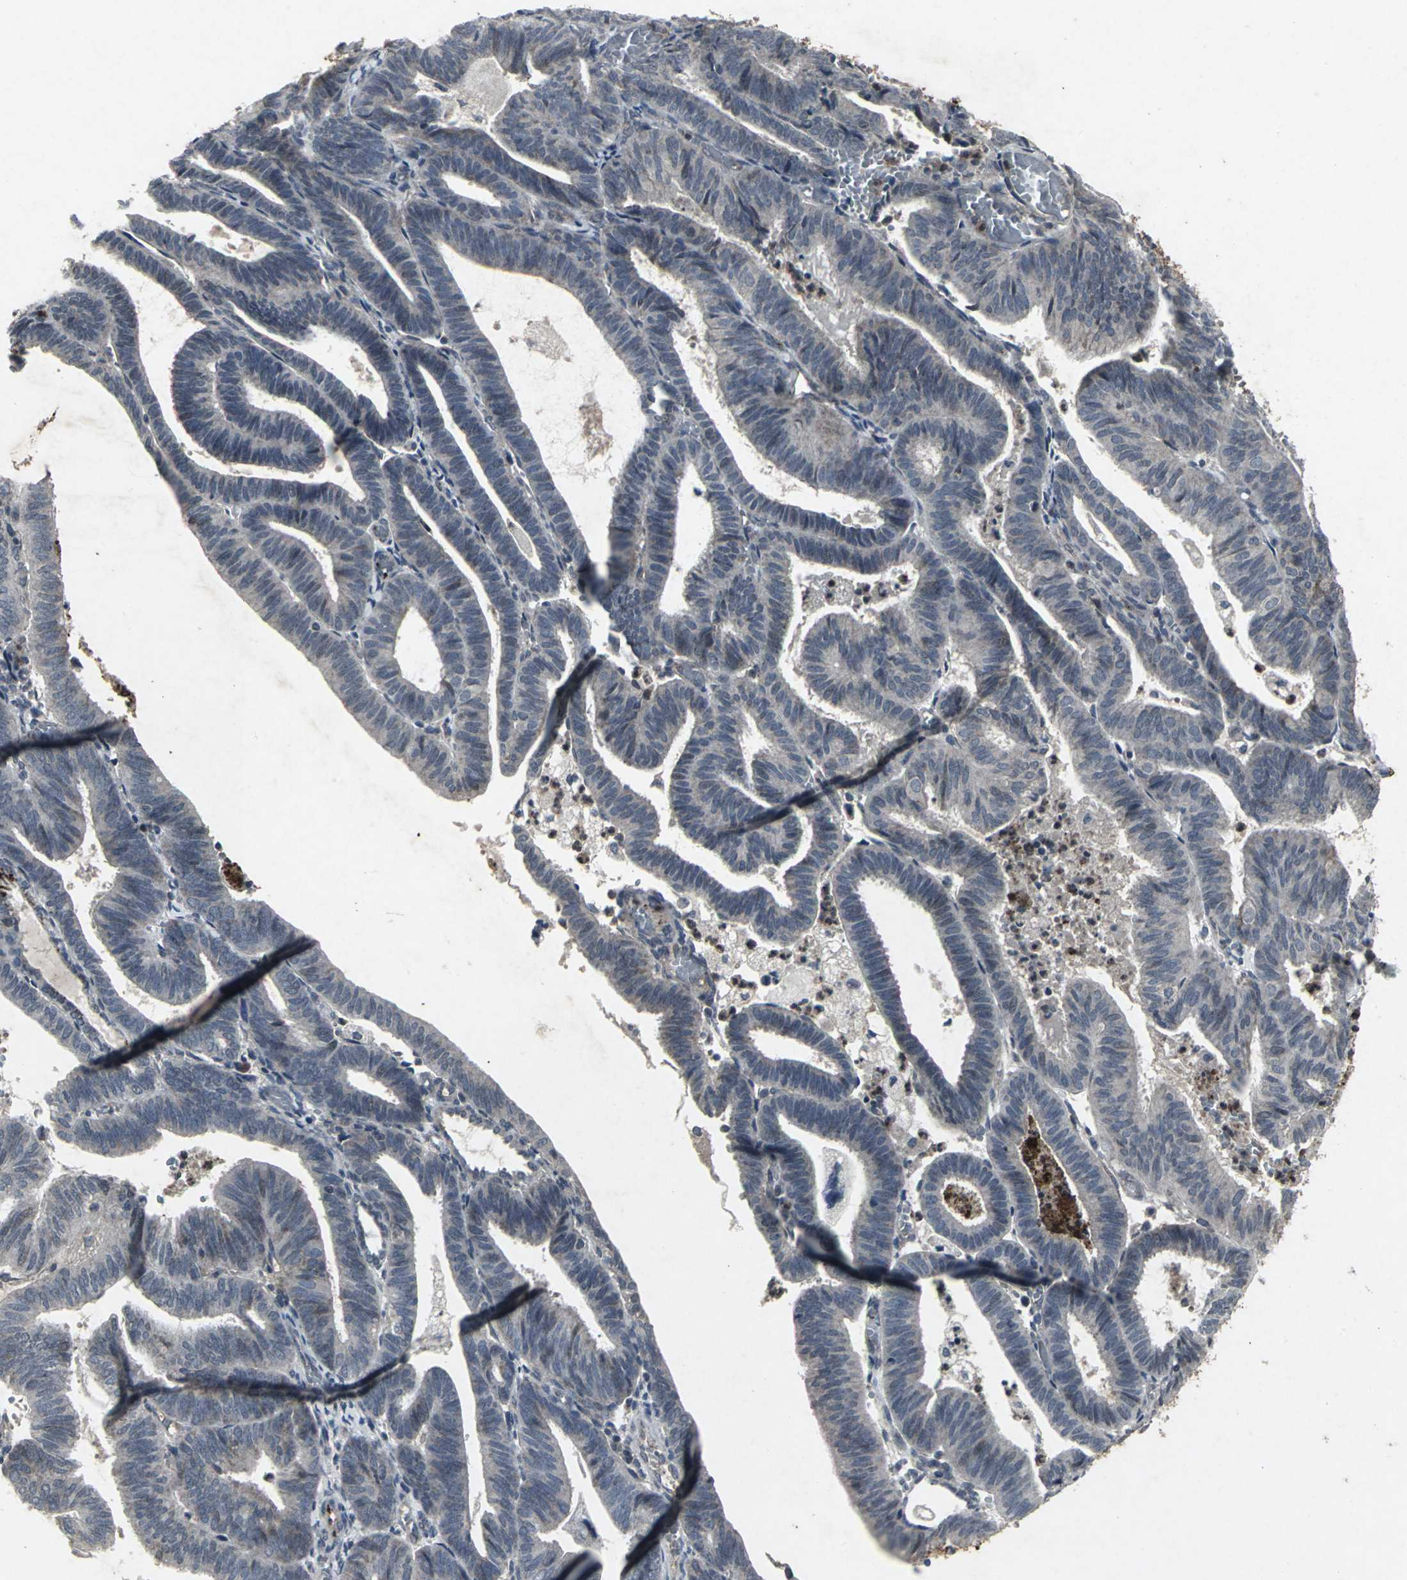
{"staining": {"intensity": "strong", "quantity": "<25%", "location": "cytoplasmic/membranous"}, "tissue": "endometrial cancer", "cell_type": "Tumor cells", "image_type": "cancer", "snomed": [{"axis": "morphology", "description": "Adenocarcinoma, NOS"}, {"axis": "topography", "description": "Uterus"}], "caption": "The micrograph shows immunohistochemical staining of endometrial adenocarcinoma. There is strong cytoplasmic/membranous staining is identified in approximately <25% of tumor cells. (DAB IHC with brightfield microscopy, high magnification).", "gene": "BMP4", "patient": {"sex": "female", "age": 60}}